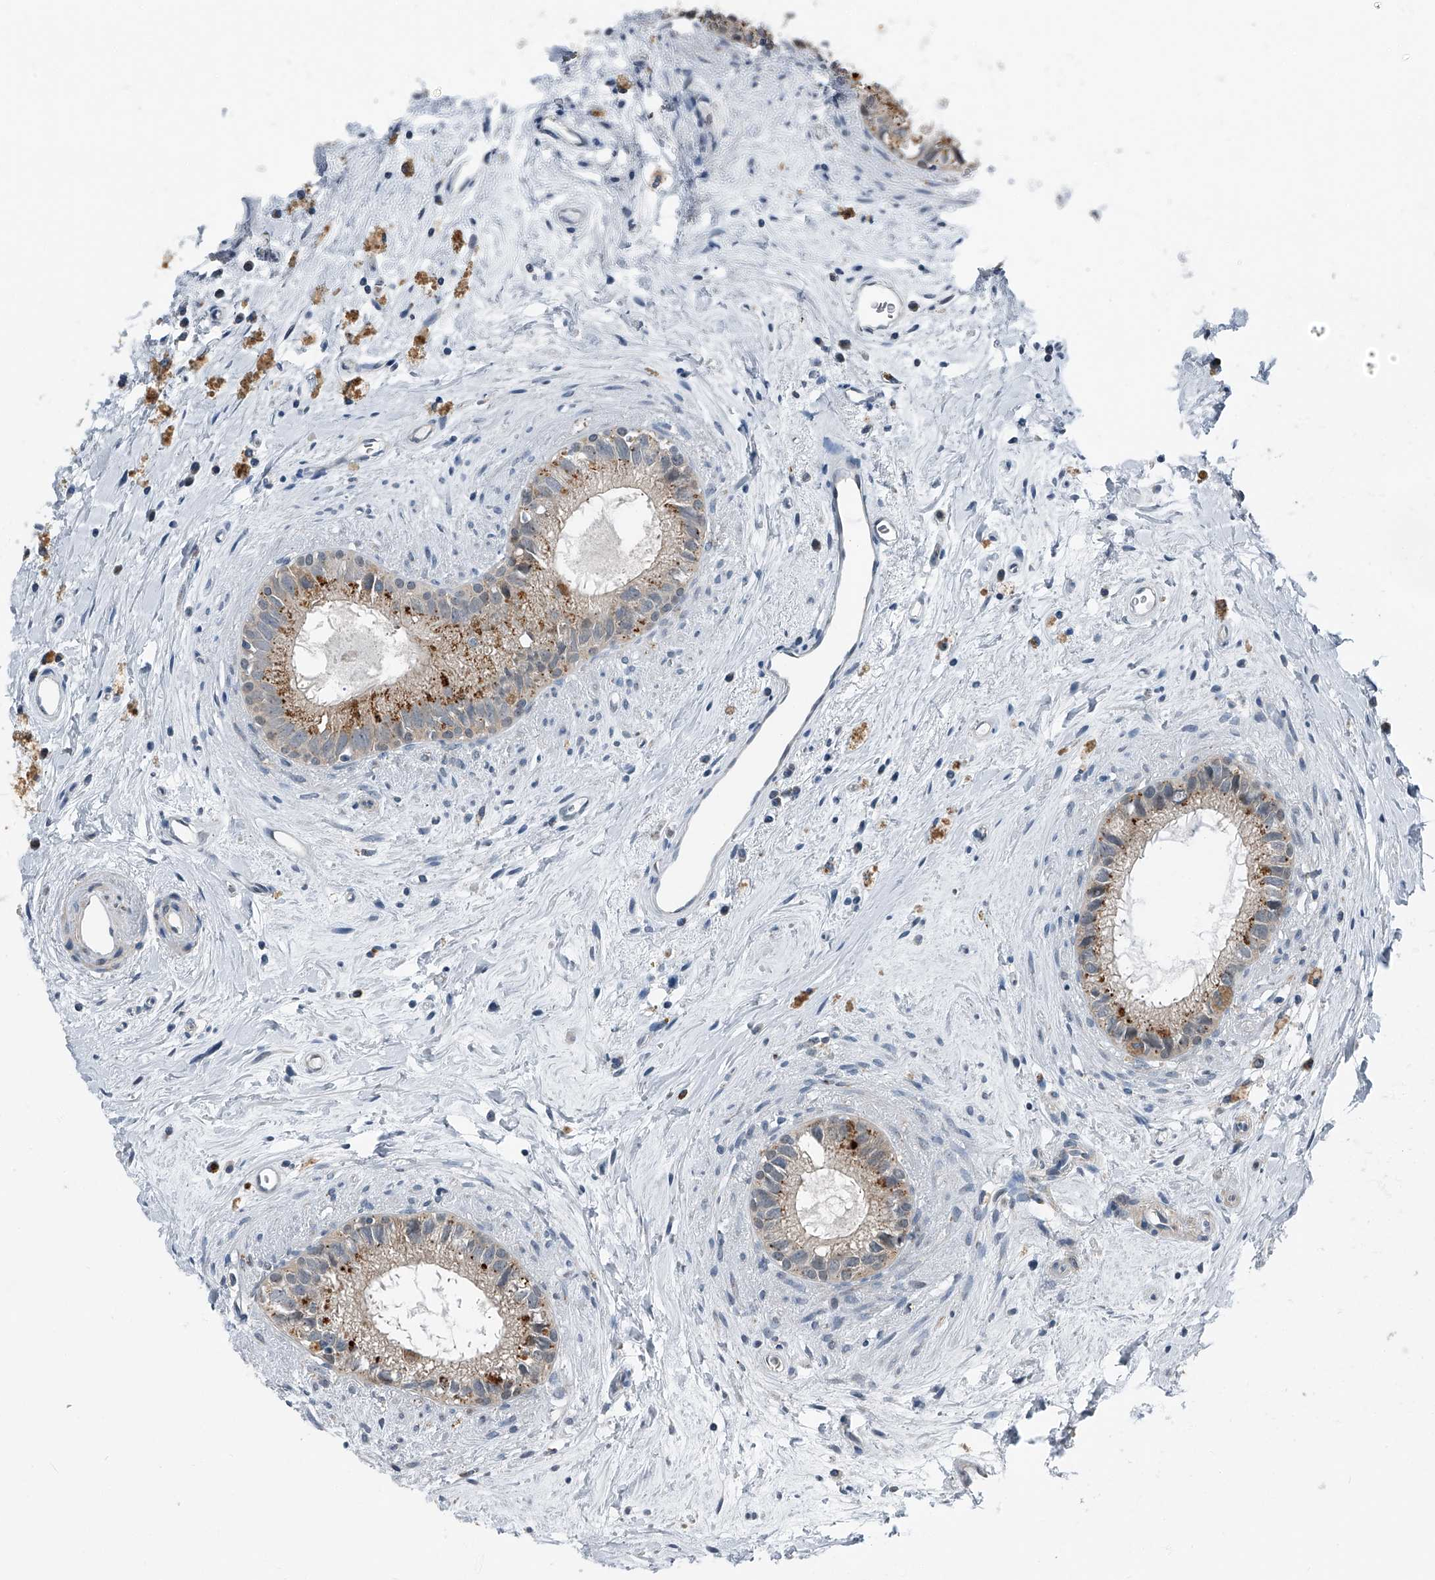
{"staining": {"intensity": "moderate", "quantity": "25%-75%", "location": "cytoplasmic/membranous"}, "tissue": "epididymis", "cell_type": "Glandular cells", "image_type": "normal", "snomed": [{"axis": "morphology", "description": "Normal tissue, NOS"}, {"axis": "topography", "description": "Epididymis"}], "caption": "Approximately 25%-75% of glandular cells in normal human epididymis reveal moderate cytoplasmic/membranous protein expression as visualized by brown immunohistochemical staining.", "gene": "CHRNA7", "patient": {"sex": "male", "age": 80}}